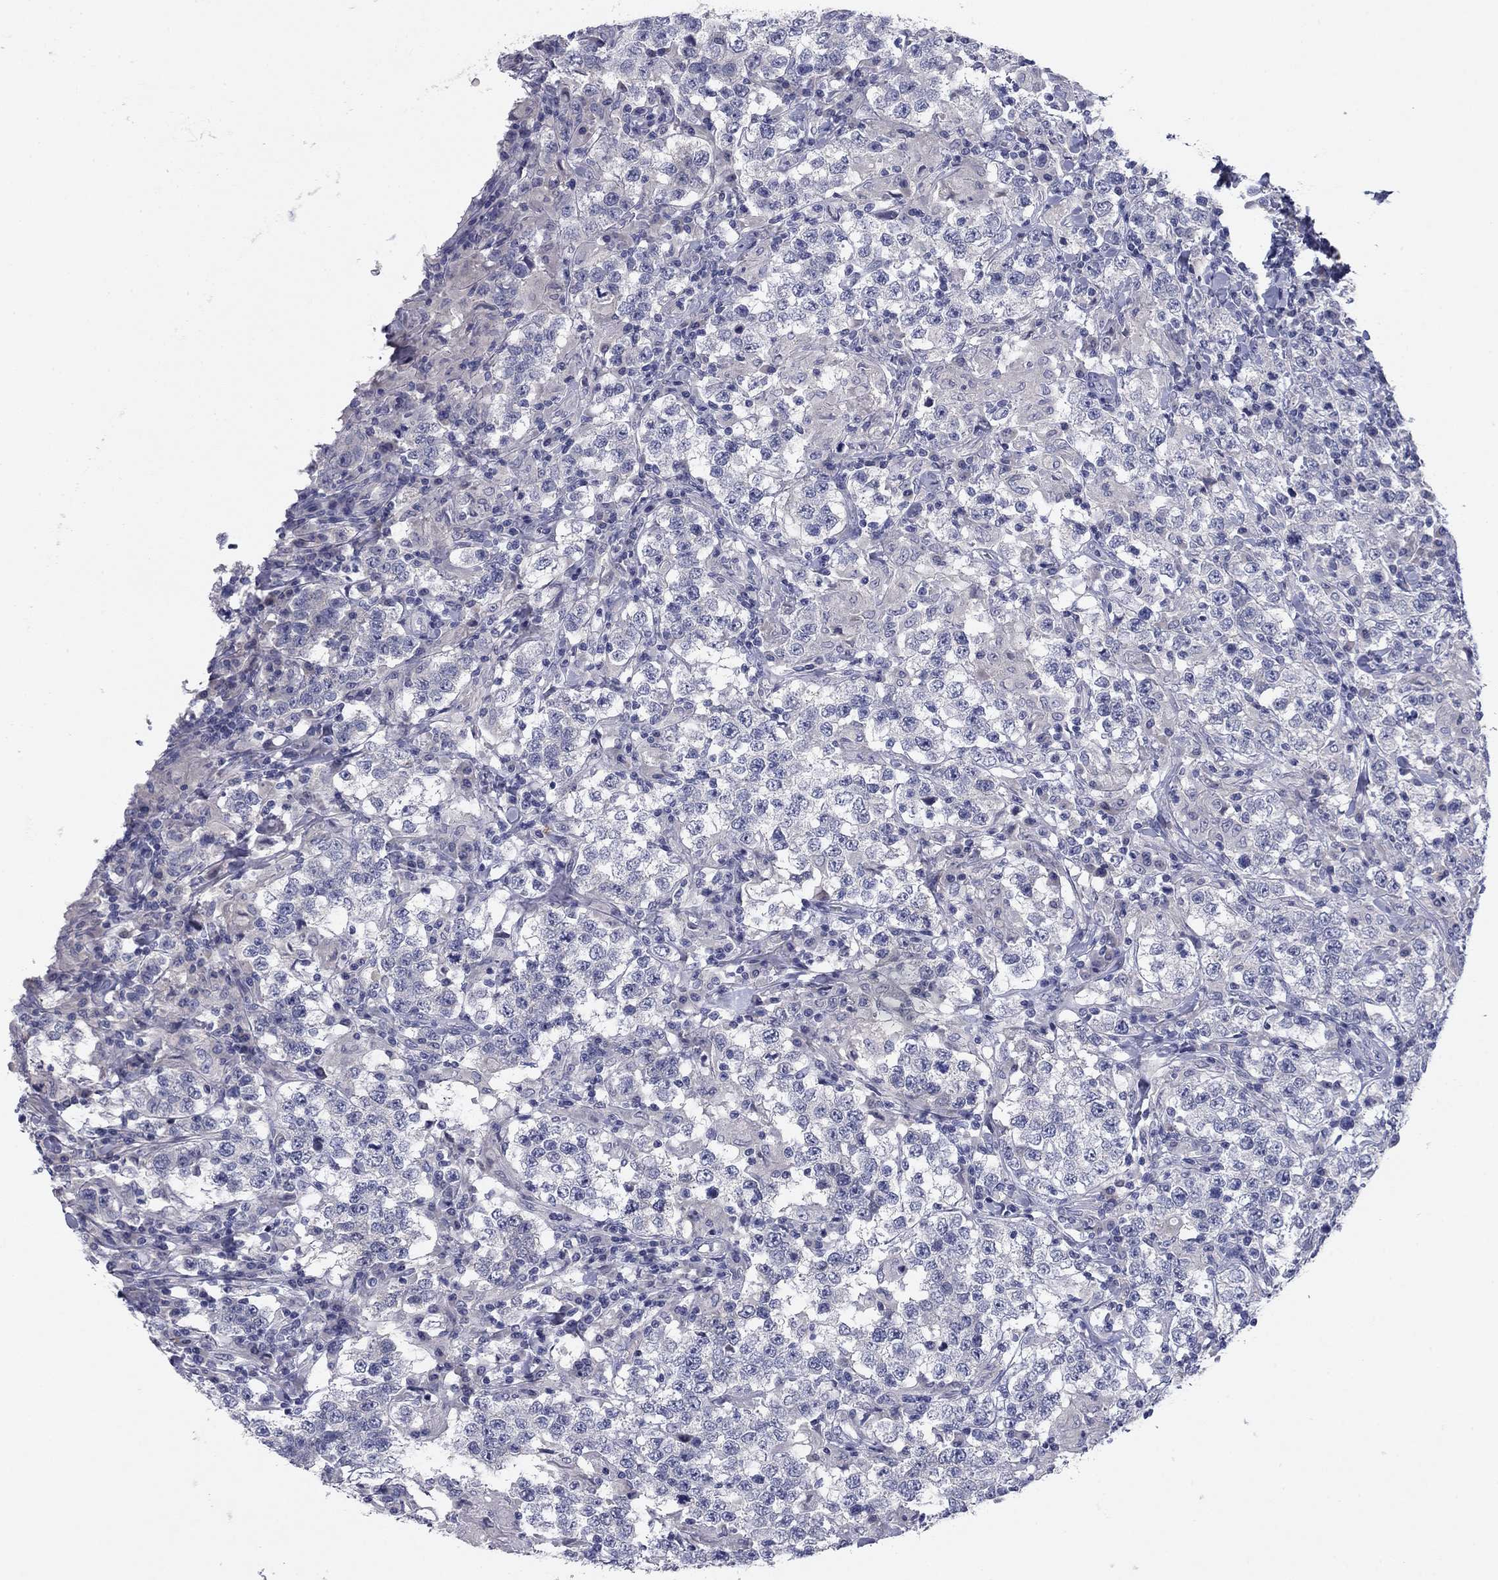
{"staining": {"intensity": "negative", "quantity": "none", "location": "none"}, "tissue": "testis cancer", "cell_type": "Tumor cells", "image_type": "cancer", "snomed": [{"axis": "morphology", "description": "Seminoma, NOS"}, {"axis": "morphology", "description": "Carcinoma, Embryonal, NOS"}, {"axis": "topography", "description": "Testis"}], "caption": "This histopathology image is of embryonal carcinoma (testis) stained with IHC to label a protein in brown with the nuclei are counter-stained blue. There is no positivity in tumor cells.", "gene": "CNTNAP4", "patient": {"sex": "male", "age": 41}}